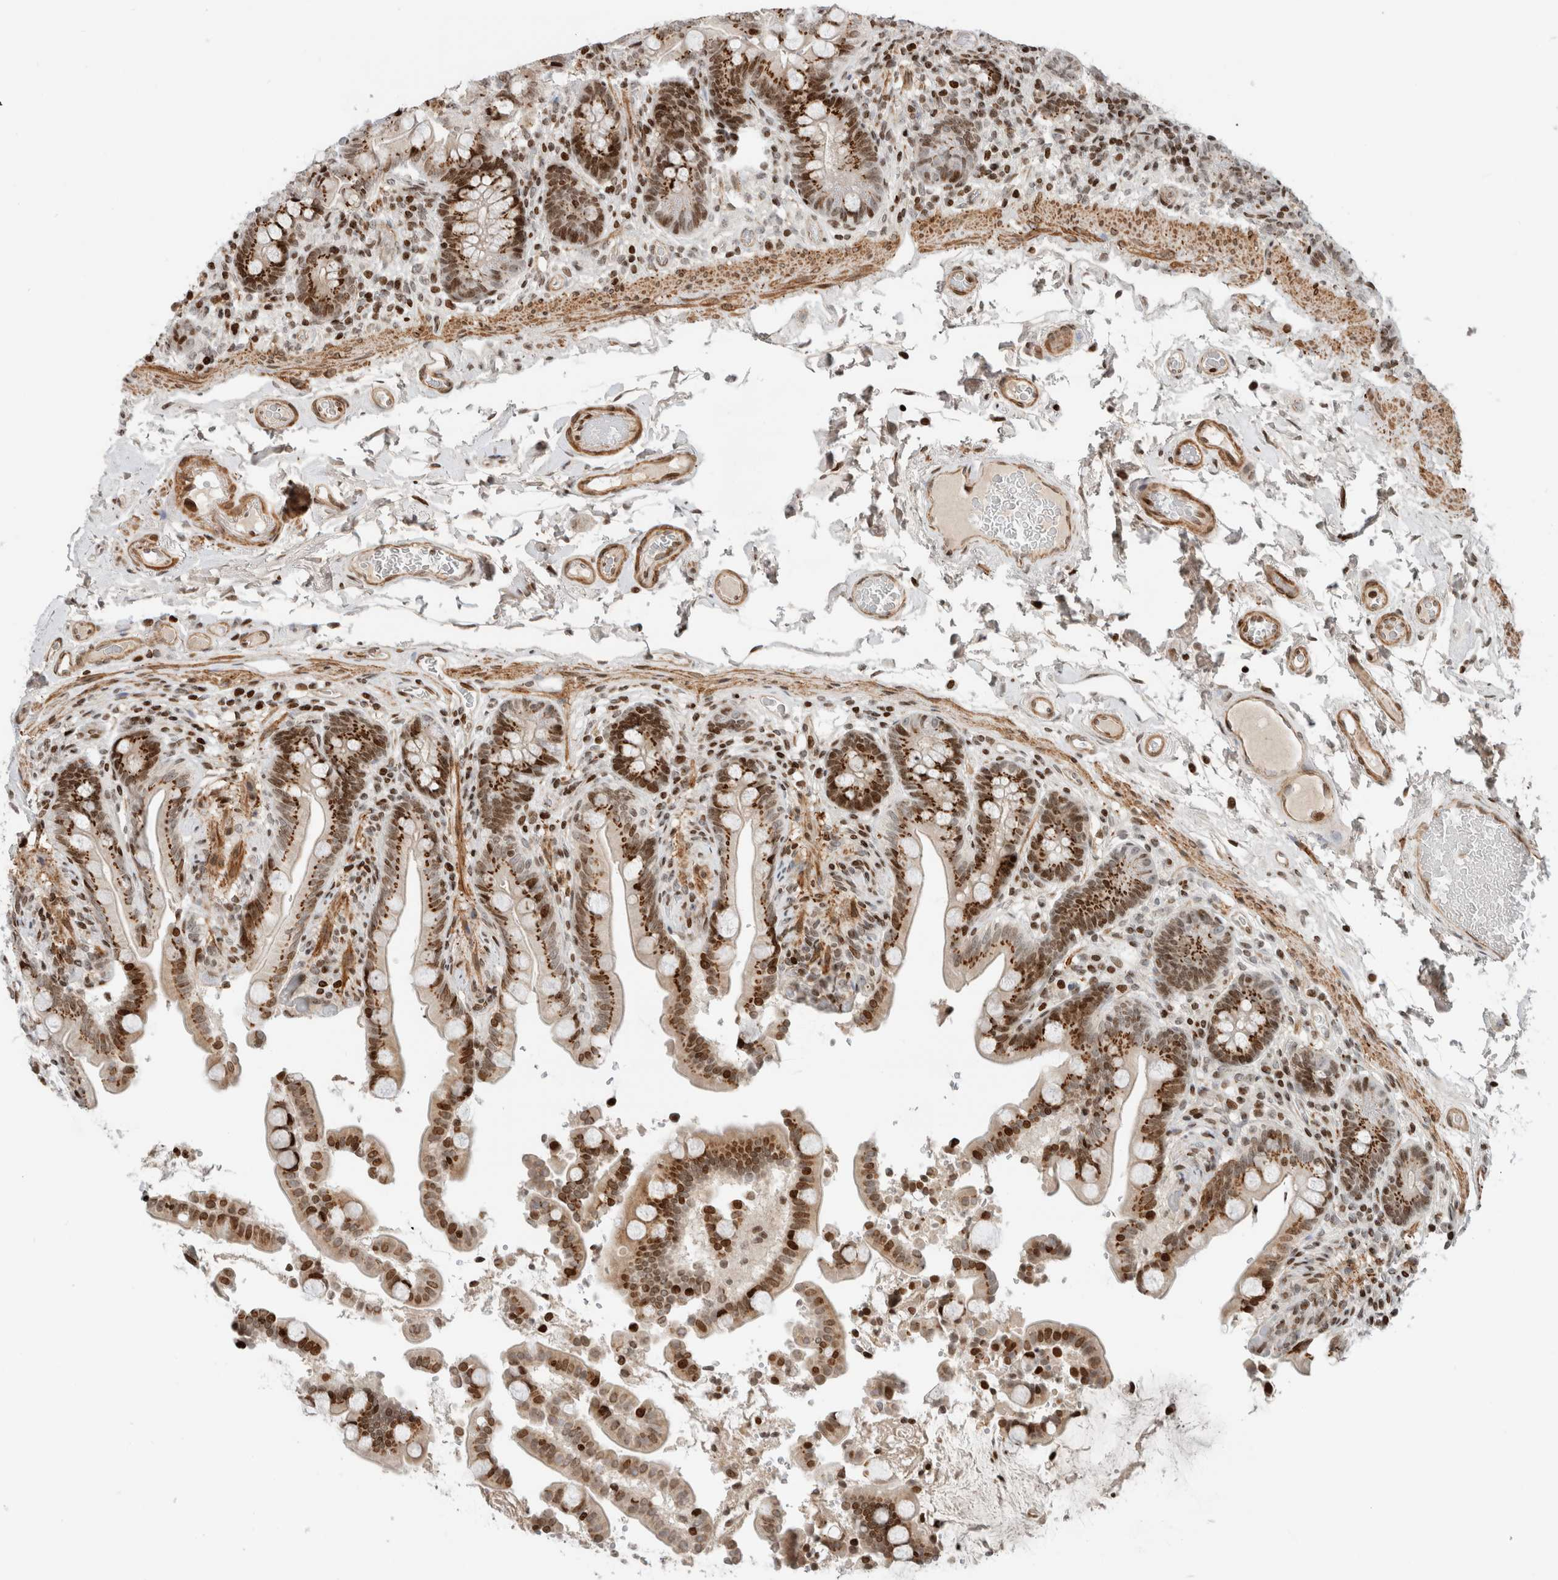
{"staining": {"intensity": "moderate", "quantity": ">75%", "location": "cytoplasmic/membranous"}, "tissue": "colon", "cell_type": "Endothelial cells", "image_type": "normal", "snomed": [{"axis": "morphology", "description": "Normal tissue, NOS"}, {"axis": "topography", "description": "Smooth muscle"}, {"axis": "topography", "description": "Colon"}], "caption": "Protein expression analysis of unremarkable human colon reveals moderate cytoplasmic/membranous expression in about >75% of endothelial cells. (brown staining indicates protein expression, while blue staining denotes nuclei).", "gene": "GINS4", "patient": {"sex": "male", "age": 73}}